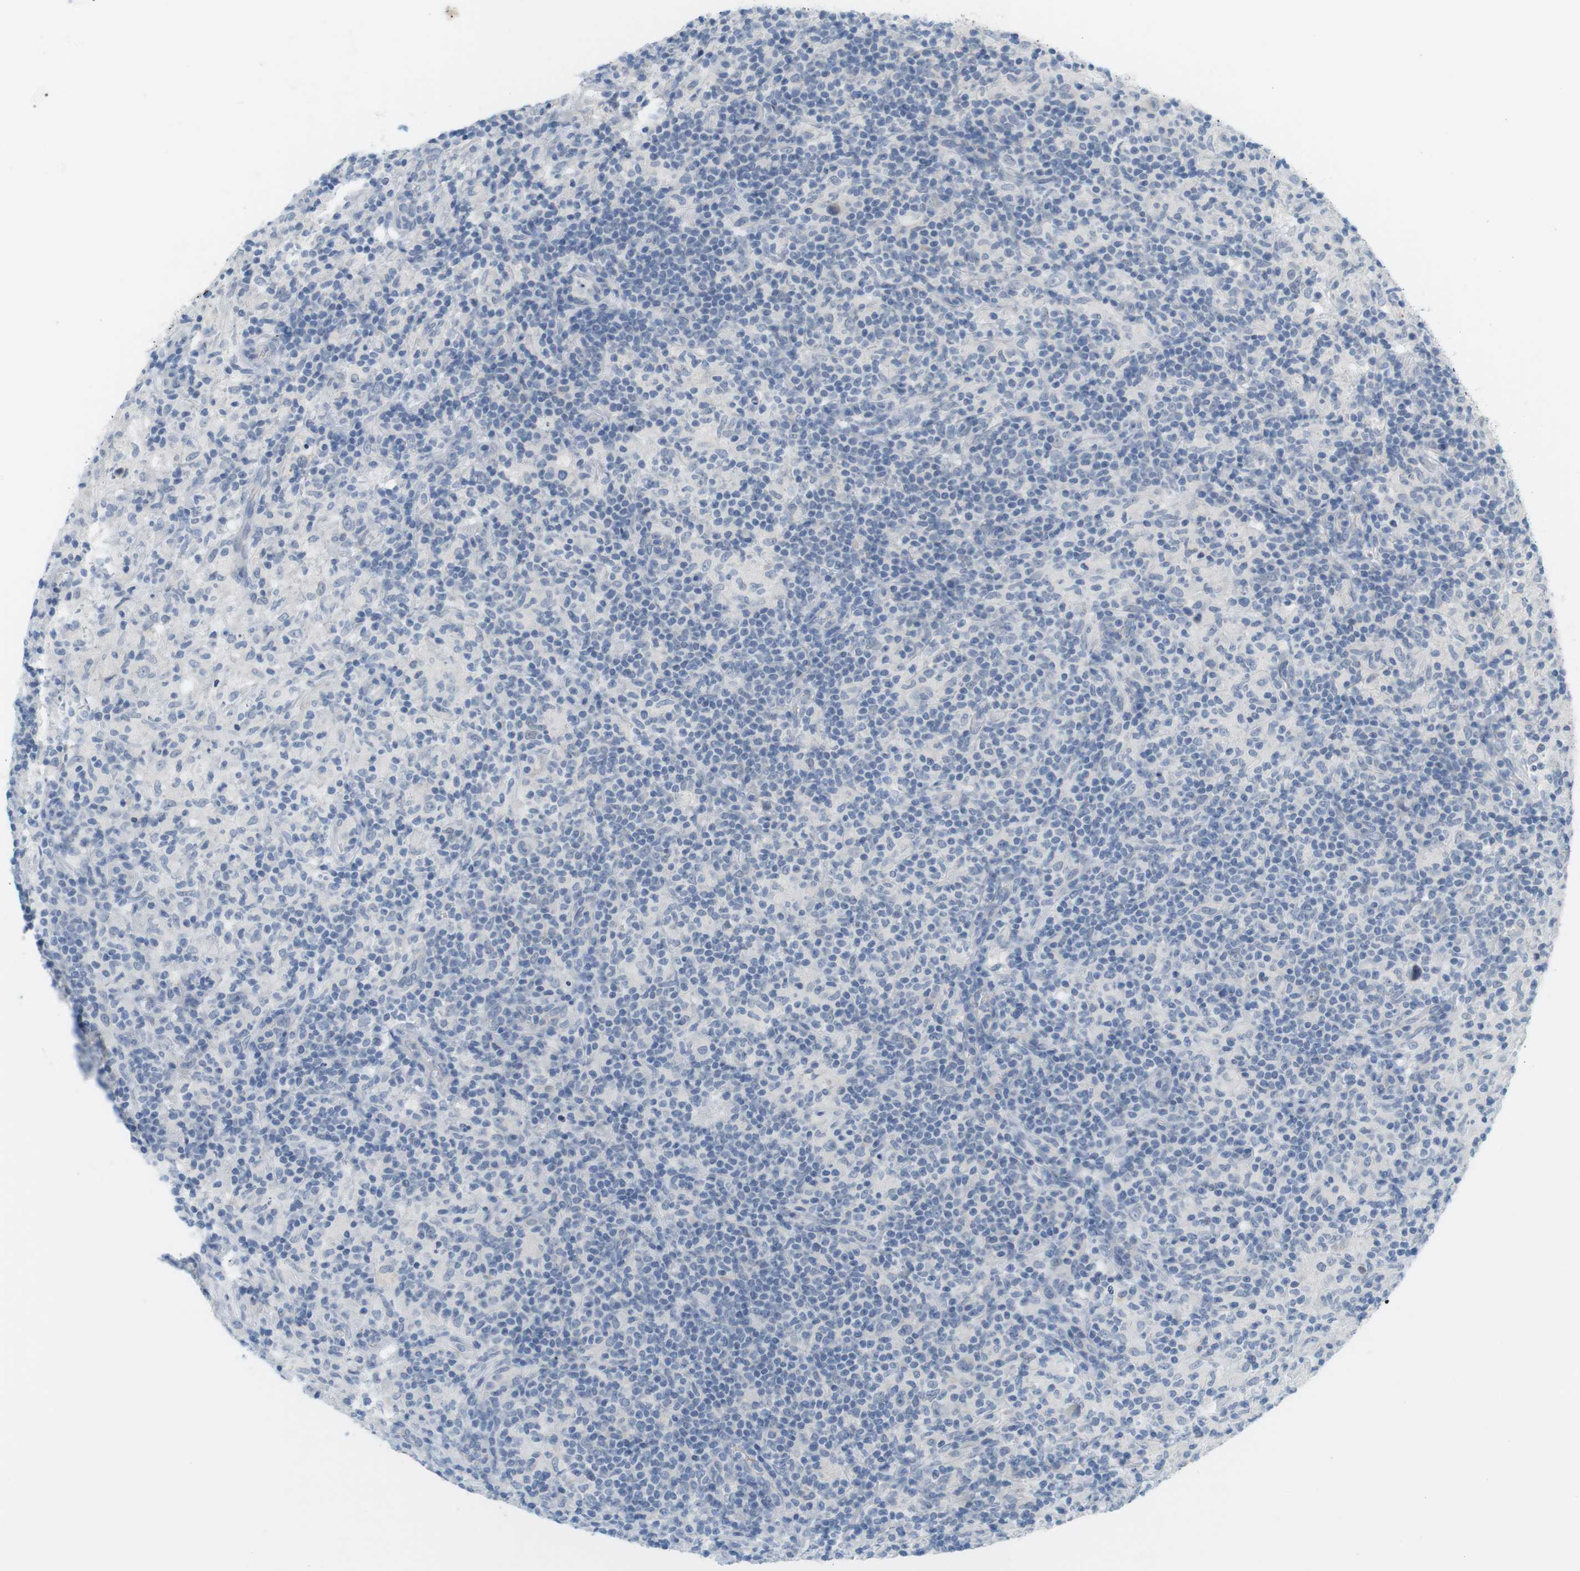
{"staining": {"intensity": "negative", "quantity": "none", "location": "none"}, "tissue": "lymphoma", "cell_type": "Tumor cells", "image_type": "cancer", "snomed": [{"axis": "morphology", "description": "Hodgkin's disease, NOS"}, {"axis": "topography", "description": "Lymph node"}], "caption": "High magnification brightfield microscopy of lymphoma stained with DAB (3,3'-diaminobenzidine) (brown) and counterstained with hematoxylin (blue): tumor cells show no significant staining. (Brightfield microscopy of DAB immunohistochemistry (IHC) at high magnification).", "gene": "CREB3L2", "patient": {"sex": "male", "age": 70}}